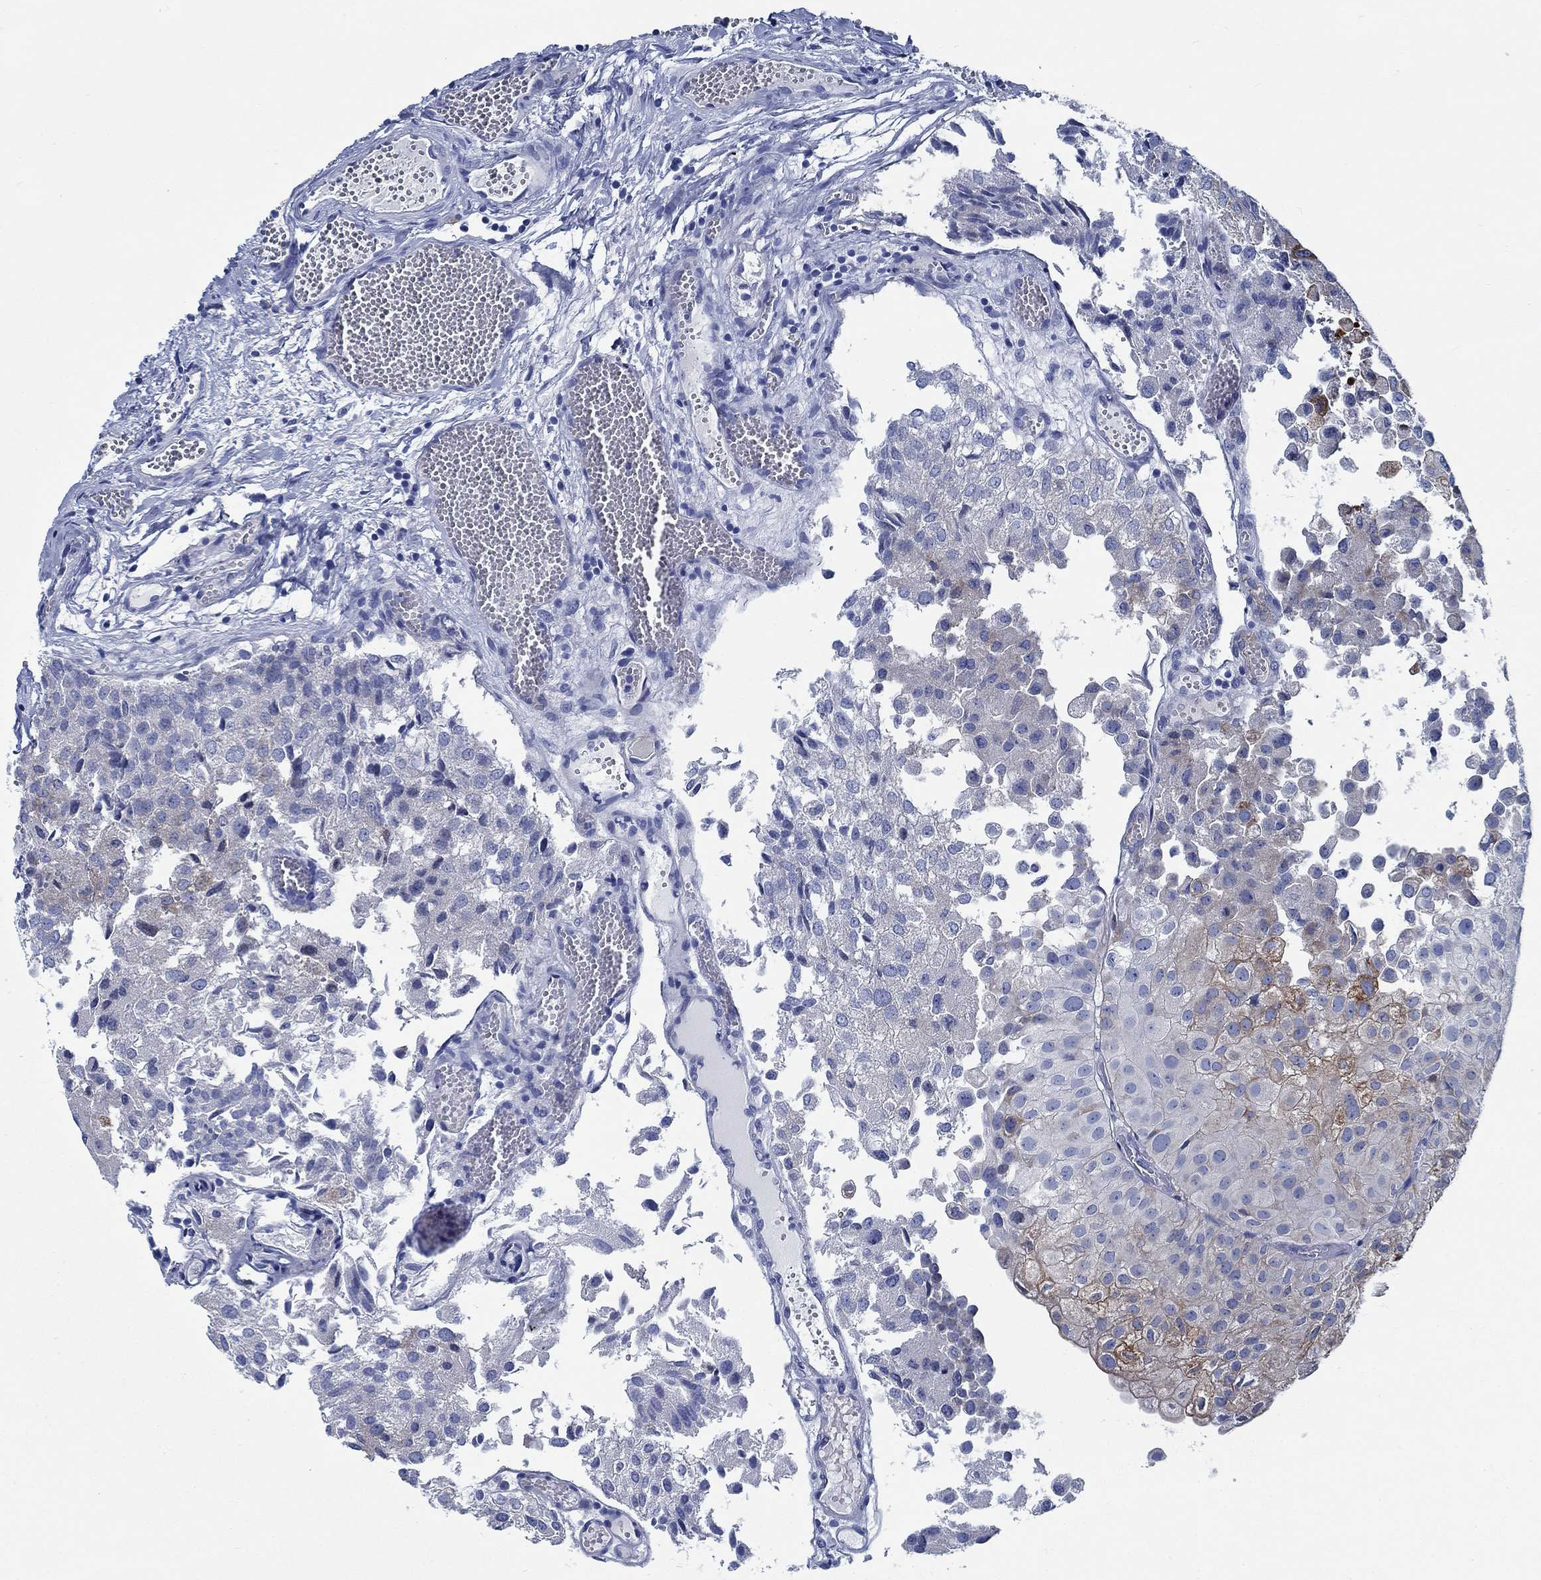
{"staining": {"intensity": "weak", "quantity": "<25%", "location": "cytoplasmic/membranous"}, "tissue": "urothelial cancer", "cell_type": "Tumor cells", "image_type": "cancer", "snomed": [{"axis": "morphology", "description": "Urothelial carcinoma, Low grade"}, {"axis": "topography", "description": "Urinary bladder"}], "caption": "This photomicrograph is of low-grade urothelial carcinoma stained with IHC to label a protein in brown with the nuclei are counter-stained blue. There is no staining in tumor cells.", "gene": "SVEP1", "patient": {"sex": "female", "age": 78}}